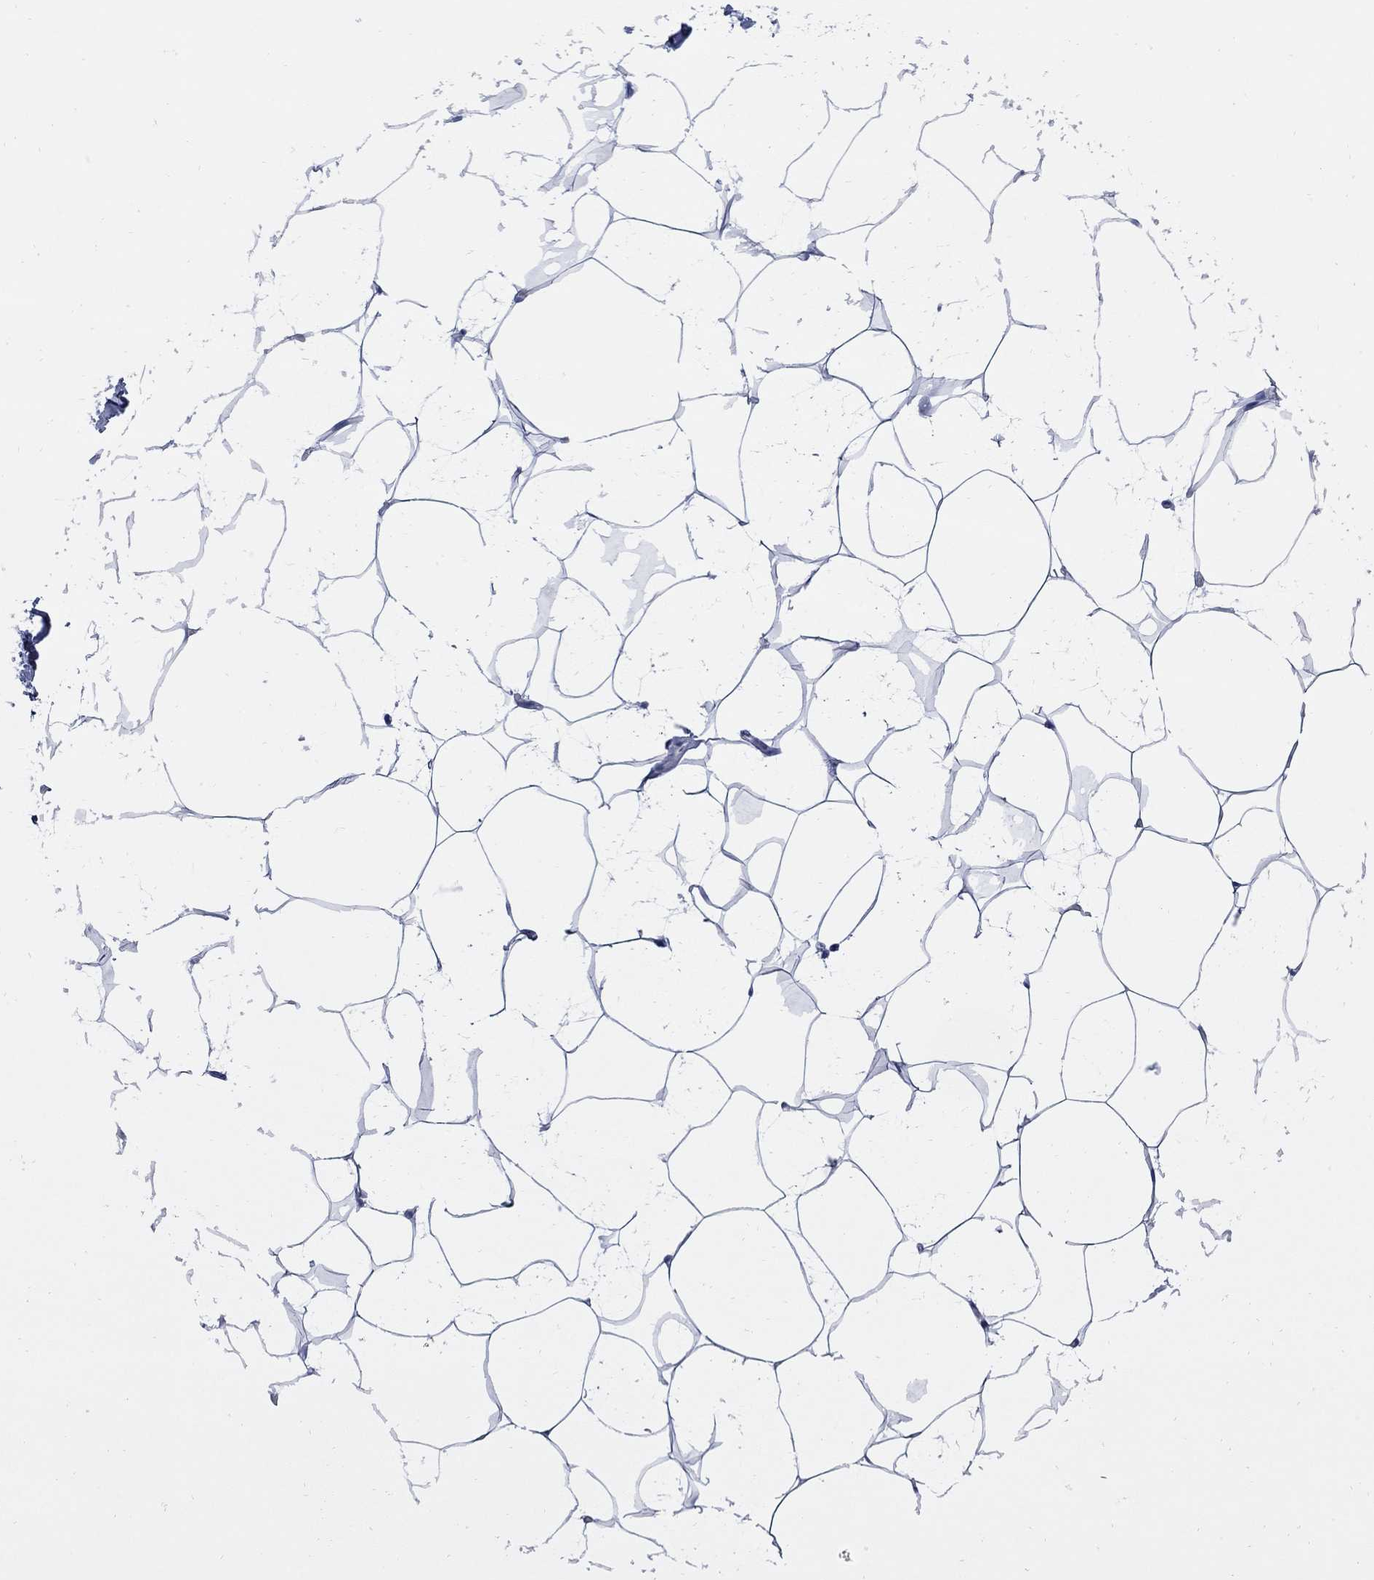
{"staining": {"intensity": "negative", "quantity": "none", "location": "none"}, "tissue": "breast", "cell_type": "Adipocytes", "image_type": "normal", "snomed": [{"axis": "morphology", "description": "Normal tissue, NOS"}, {"axis": "topography", "description": "Breast"}], "caption": "Breast stained for a protein using immunohistochemistry (IHC) reveals no staining adipocytes.", "gene": "TACC3", "patient": {"sex": "female", "age": 32}}